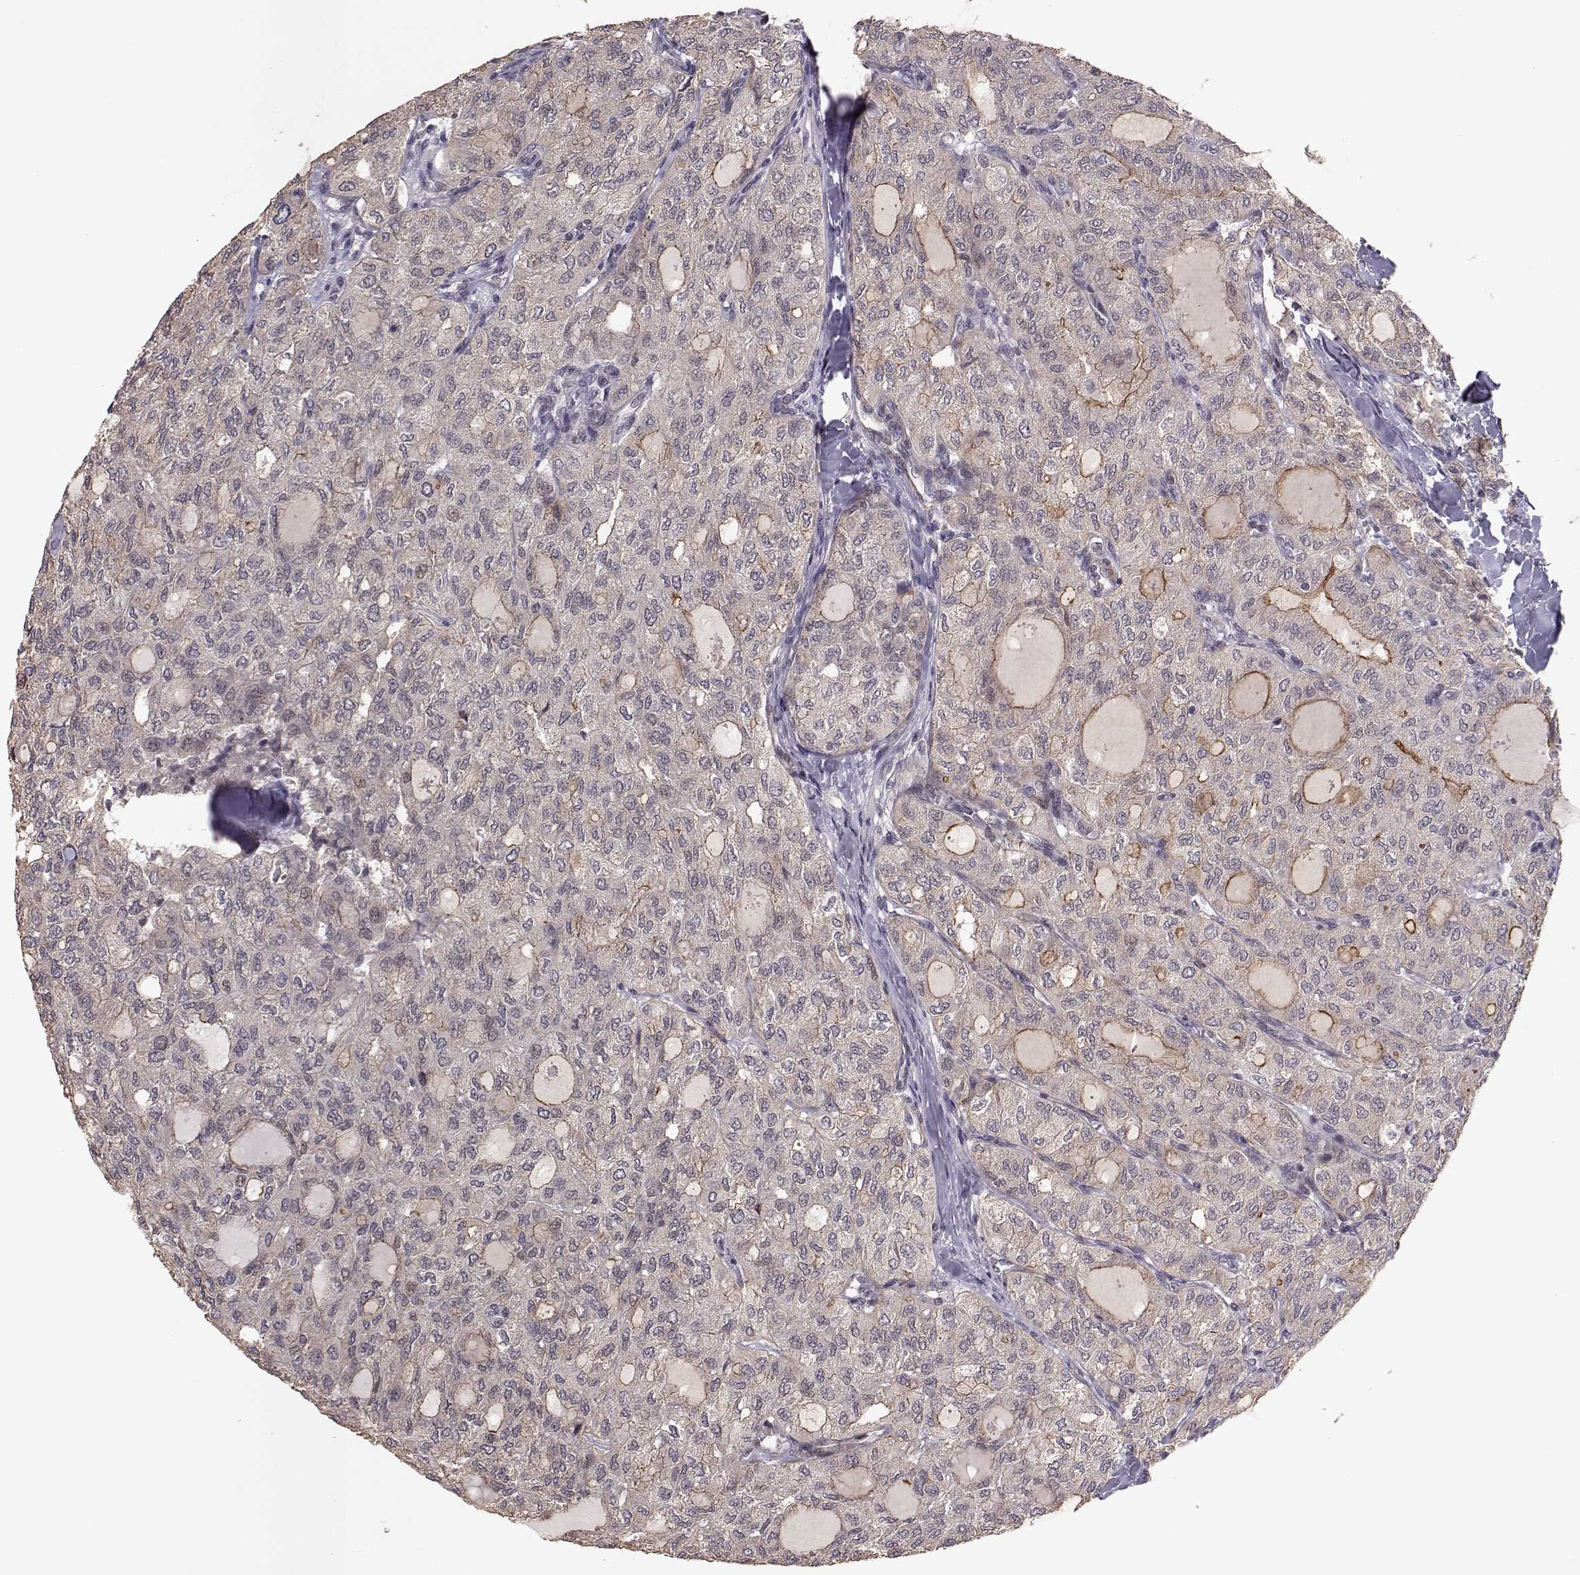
{"staining": {"intensity": "moderate", "quantity": "<25%", "location": "cytoplasmic/membranous"}, "tissue": "thyroid cancer", "cell_type": "Tumor cells", "image_type": "cancer", "snomed": [{"axis": "morphology", "description": "Follicular adenoma carcinoma, NOS"}, {"axis": "topography", "description": "Thyroid gland"}], "caption": "Immunohistochemistry histopathology image of neoplastic tissue: human thyroid cancer (follicular adenoma carcinoma) stained using immunohistochemistry (IHC) demonstrates low levels of moderate protein expression localized specifically in the cytoplasmic/membranous of tumor cells, appearing as a cytoplasmic/membranous brown color.", "gene": "PLEKHG3", "patient": {"sex": "male", "age": 75}}